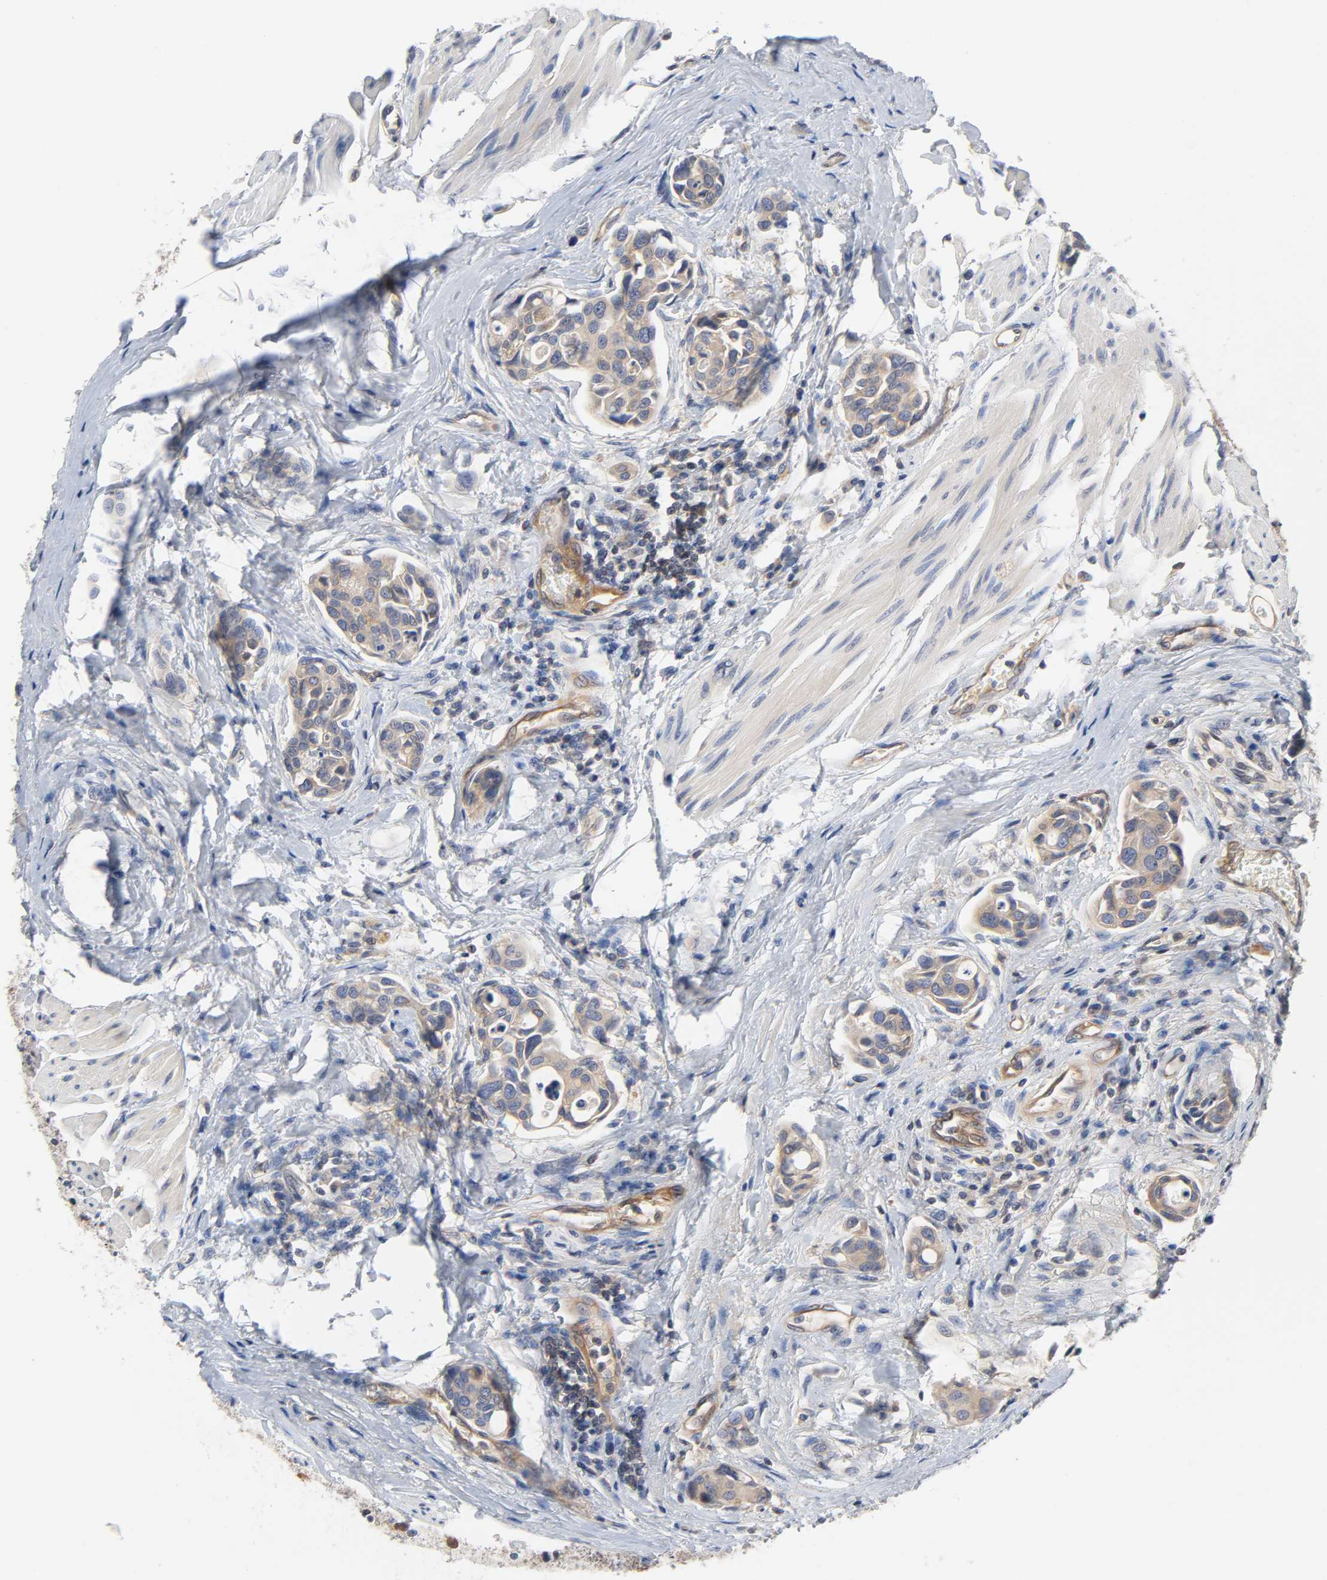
{"staining": {"intensity": "moderate", "quantity": ">75%", "location": "cytoplasmic/membranous"}, "tissue": "urothelial cancer", "cell_type": "Tumor cells", "image_type": "cancer", "snomed": [{"axis": "morphology", "description": "Urothelial carcinoma, High grade"}, {"axis": "topography", "description": "Urinary bladder"}], "caption": "A photomicrograph of human high-grade urothelial carcinoma stained for a protein reveals moderate cytoplasmic/membranous brown staining in tumor cells. Ihc stains the protein of interest in brown and the nuclei are stained blue.", "gene": "PRKAB1", "patient": {"sex": "male", "age": 78}}